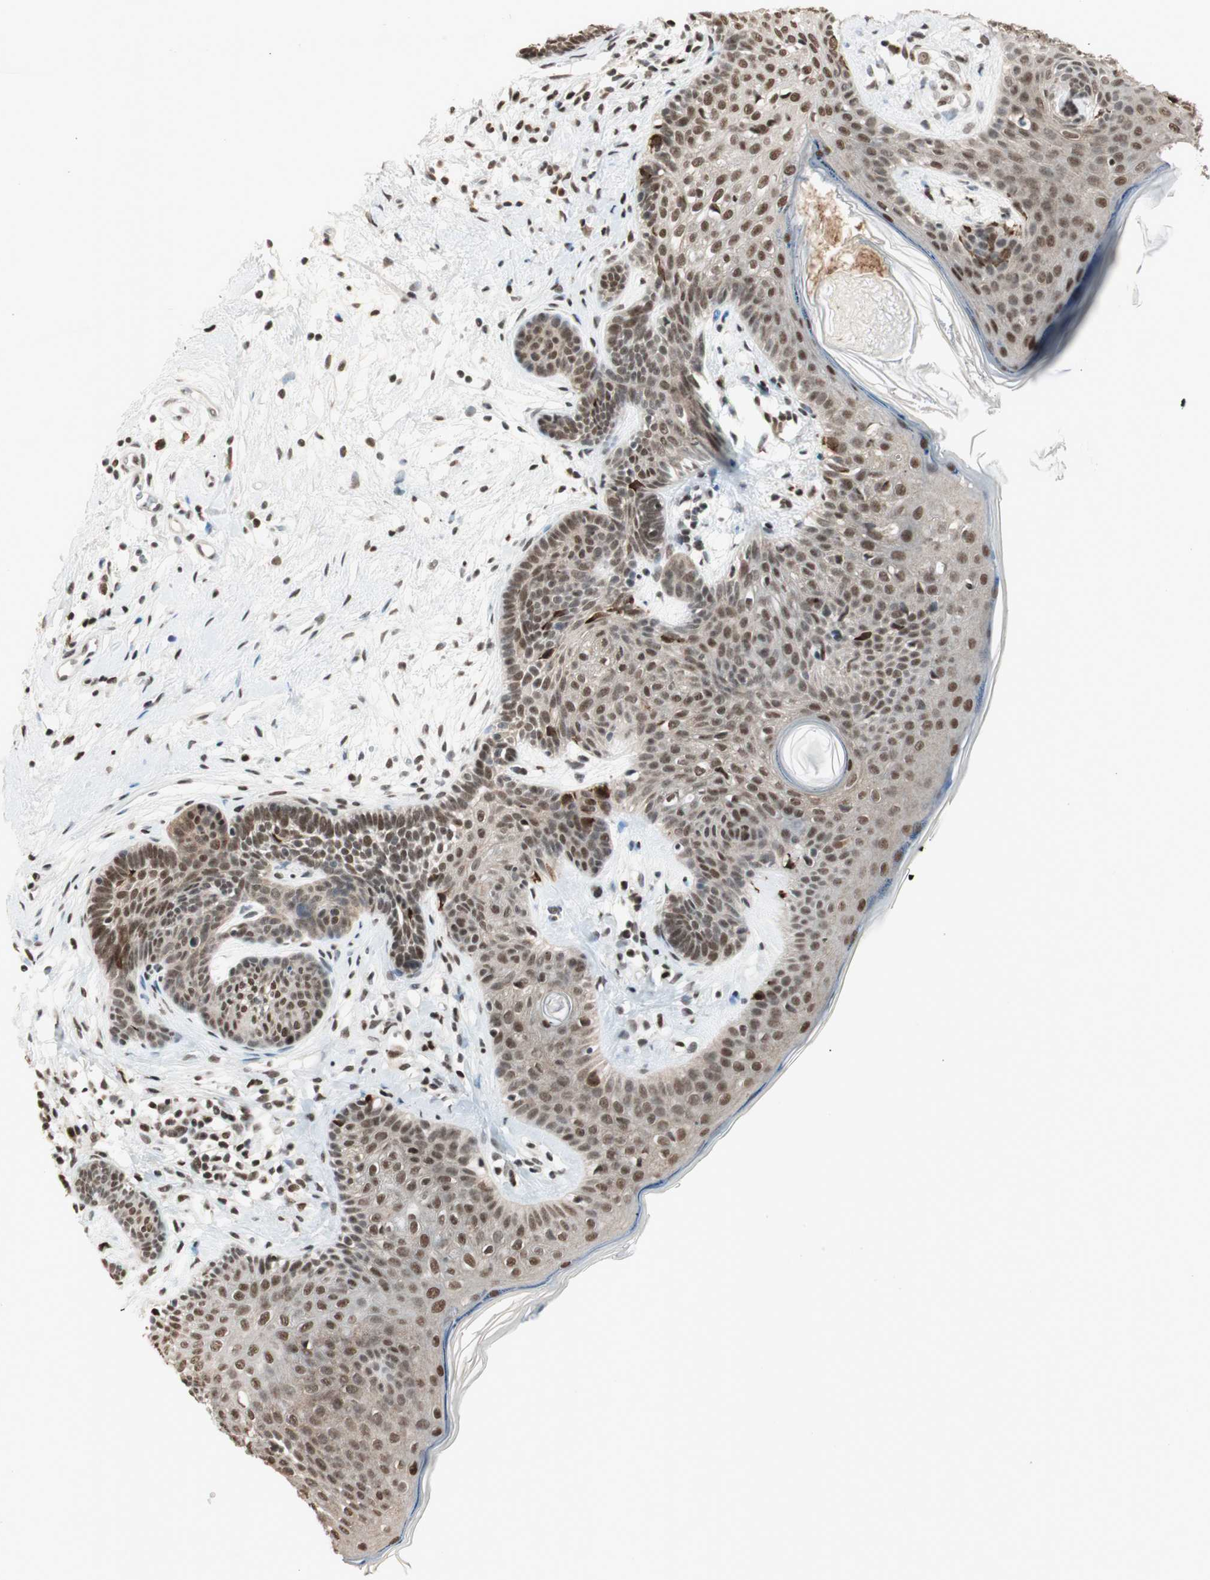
{"staining": {"intensity": "moderate", "quantity": "25%-75%", "location": "nuclear"}, "tissue": "skin cancer", "cell_type": "Tumor cells", "image_type": "cancer", "snomed": [{"axis": "morphology", "description": "Developmental malformation"}, {"axis": "morphology", "description": "Basal cell carcinoma"}, {"axis": "topography", "description": "Skin"}], "caption": "Protein staining of skin basal cell carcinoma tissue reveals moderate nuclear positivity in about 25%-75% of tumor cells.", "gene": "SMARCE1", "patient": {"sex": "female", "age": 62}}